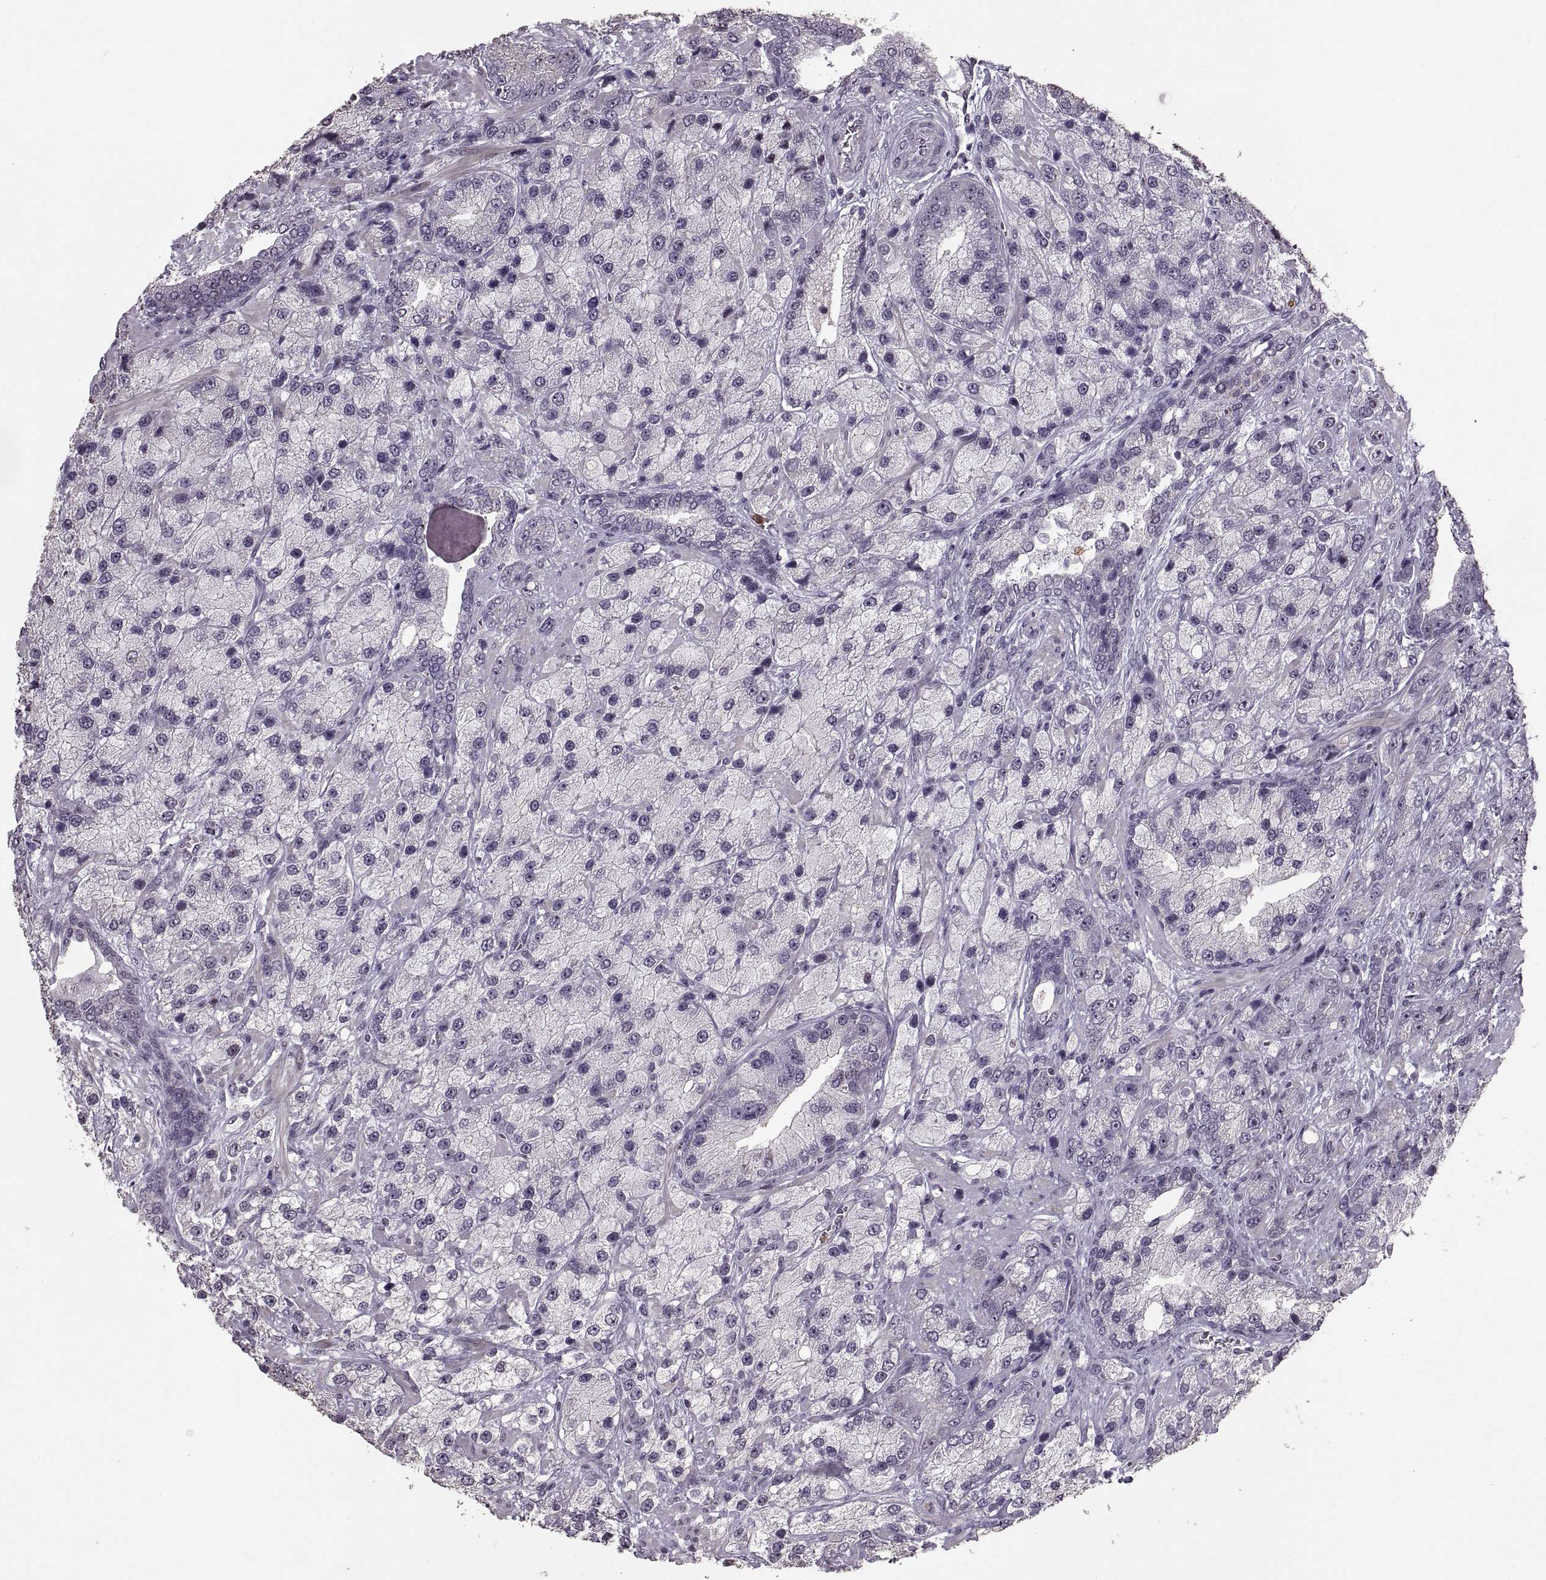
{"staining": {"intensity": "negative", "quantity": "none", "location": "none"}, "tissue": "prostate cancer", "cell_type": "Tumor cells", "image_type": "cancer", "snomed": [{"axis": "morphology", "description": "Adenocarcinoma, NOS"}, {"axis": "topography", "description": "Prostate"}], "caption": "Adenocarcinoma (prostate) stained for a protein using immunohistochemistry reveals no positivity tumor cells.", "gene": "PALS1", "patient": {"sex": "male", "age": 63}}